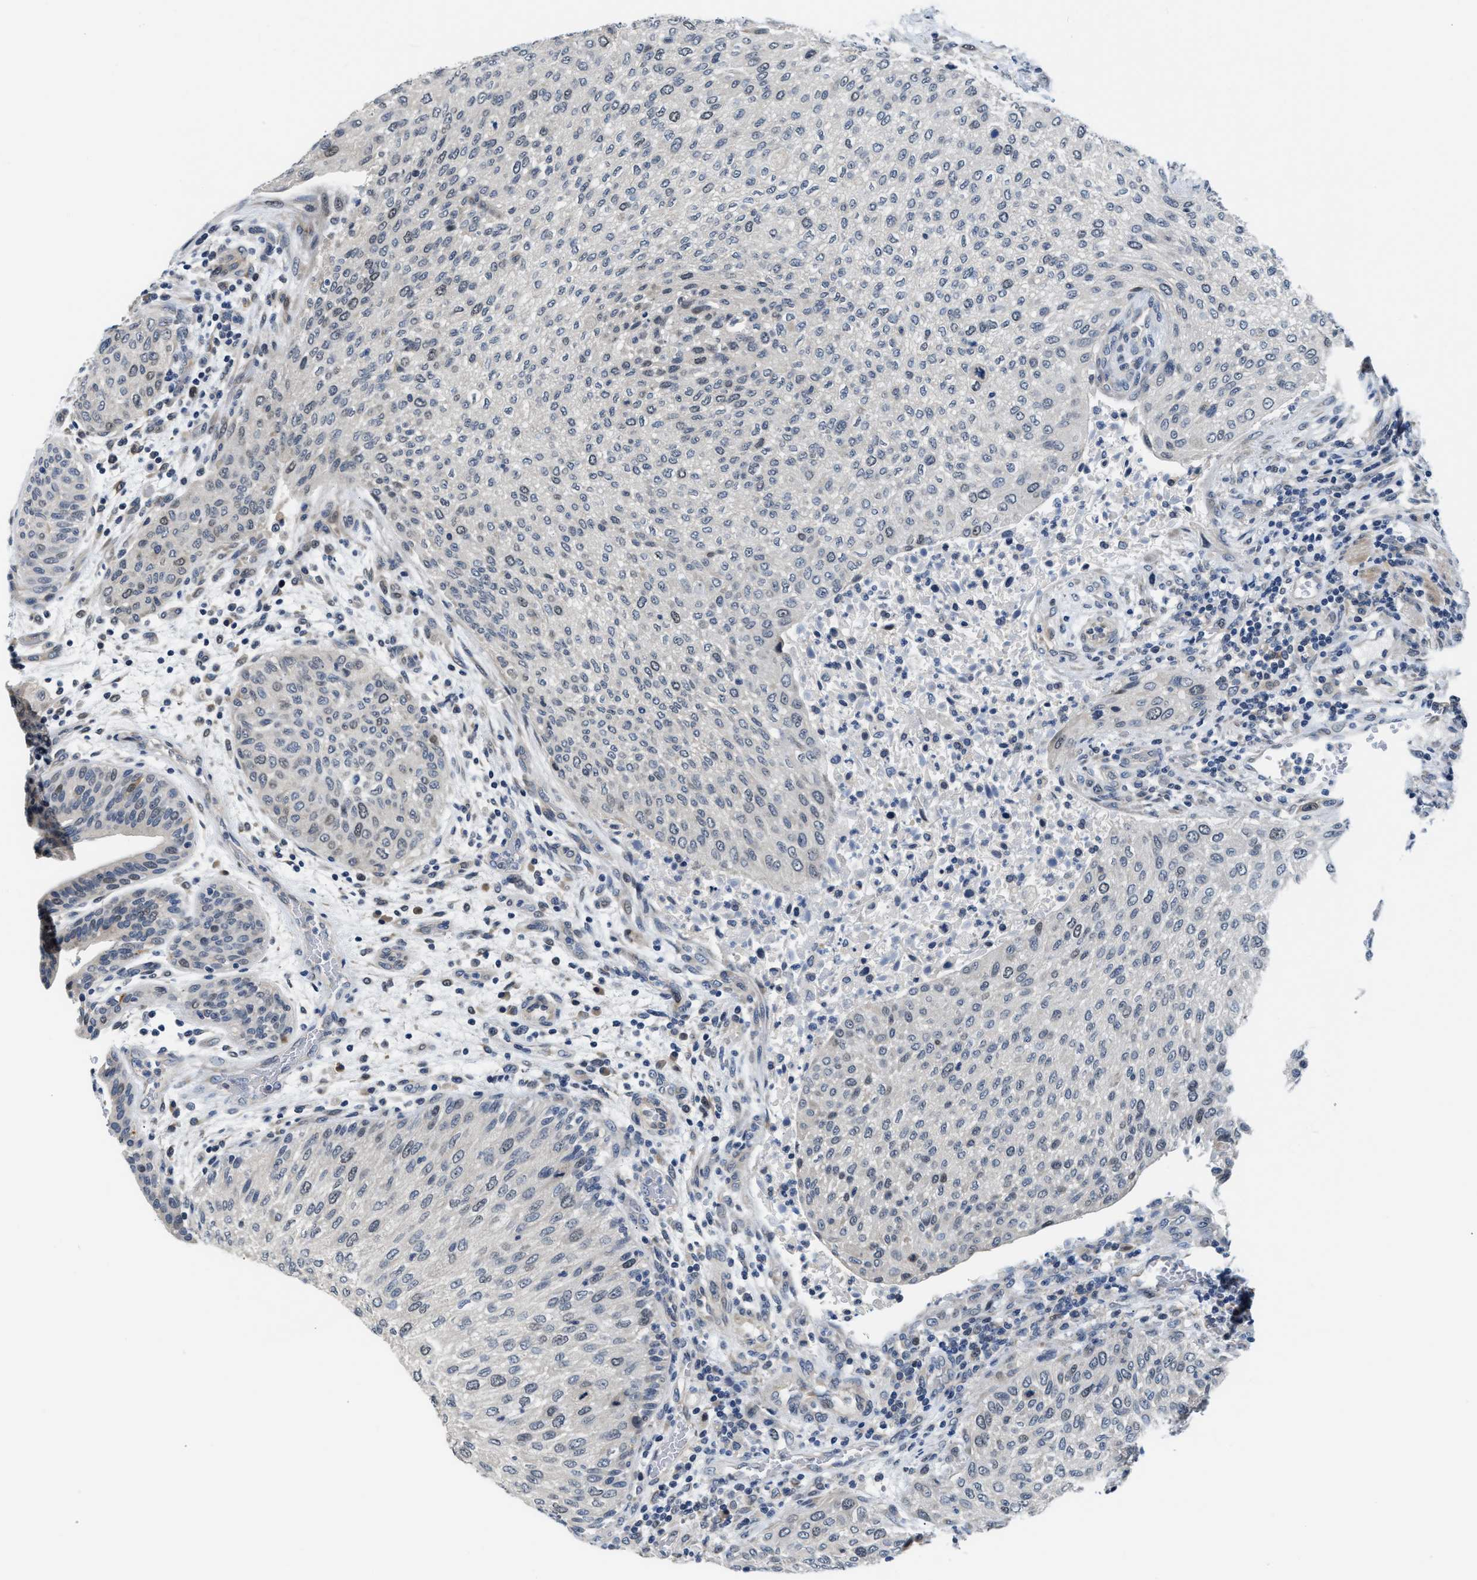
{"staining": {"intensity": "negative", "quantity": "none", "location": "none"}, "tissue": "urothelial cancer", "cell_type": "Tumor cells", "image_type": "cancer", "snomed": [{"axis": "morphology", "description": "Urothelial carcinoma, Low grade"}, {"axis": "morphology", "description": "Urothelial carcinoma, High grade"}, {"axis": "topography", "description": "Urinary bladder"}], "caption": "Immunohistochemical staining of human urothelial cancer exhibits no significant staining in tumor cells. Brightfield microscopy of IHC stained with DAB (brown) and hematoxylin (blue), captured at high magnification.", "gene": "CLGN", "patient": {"sex": "male", "age": 35}}